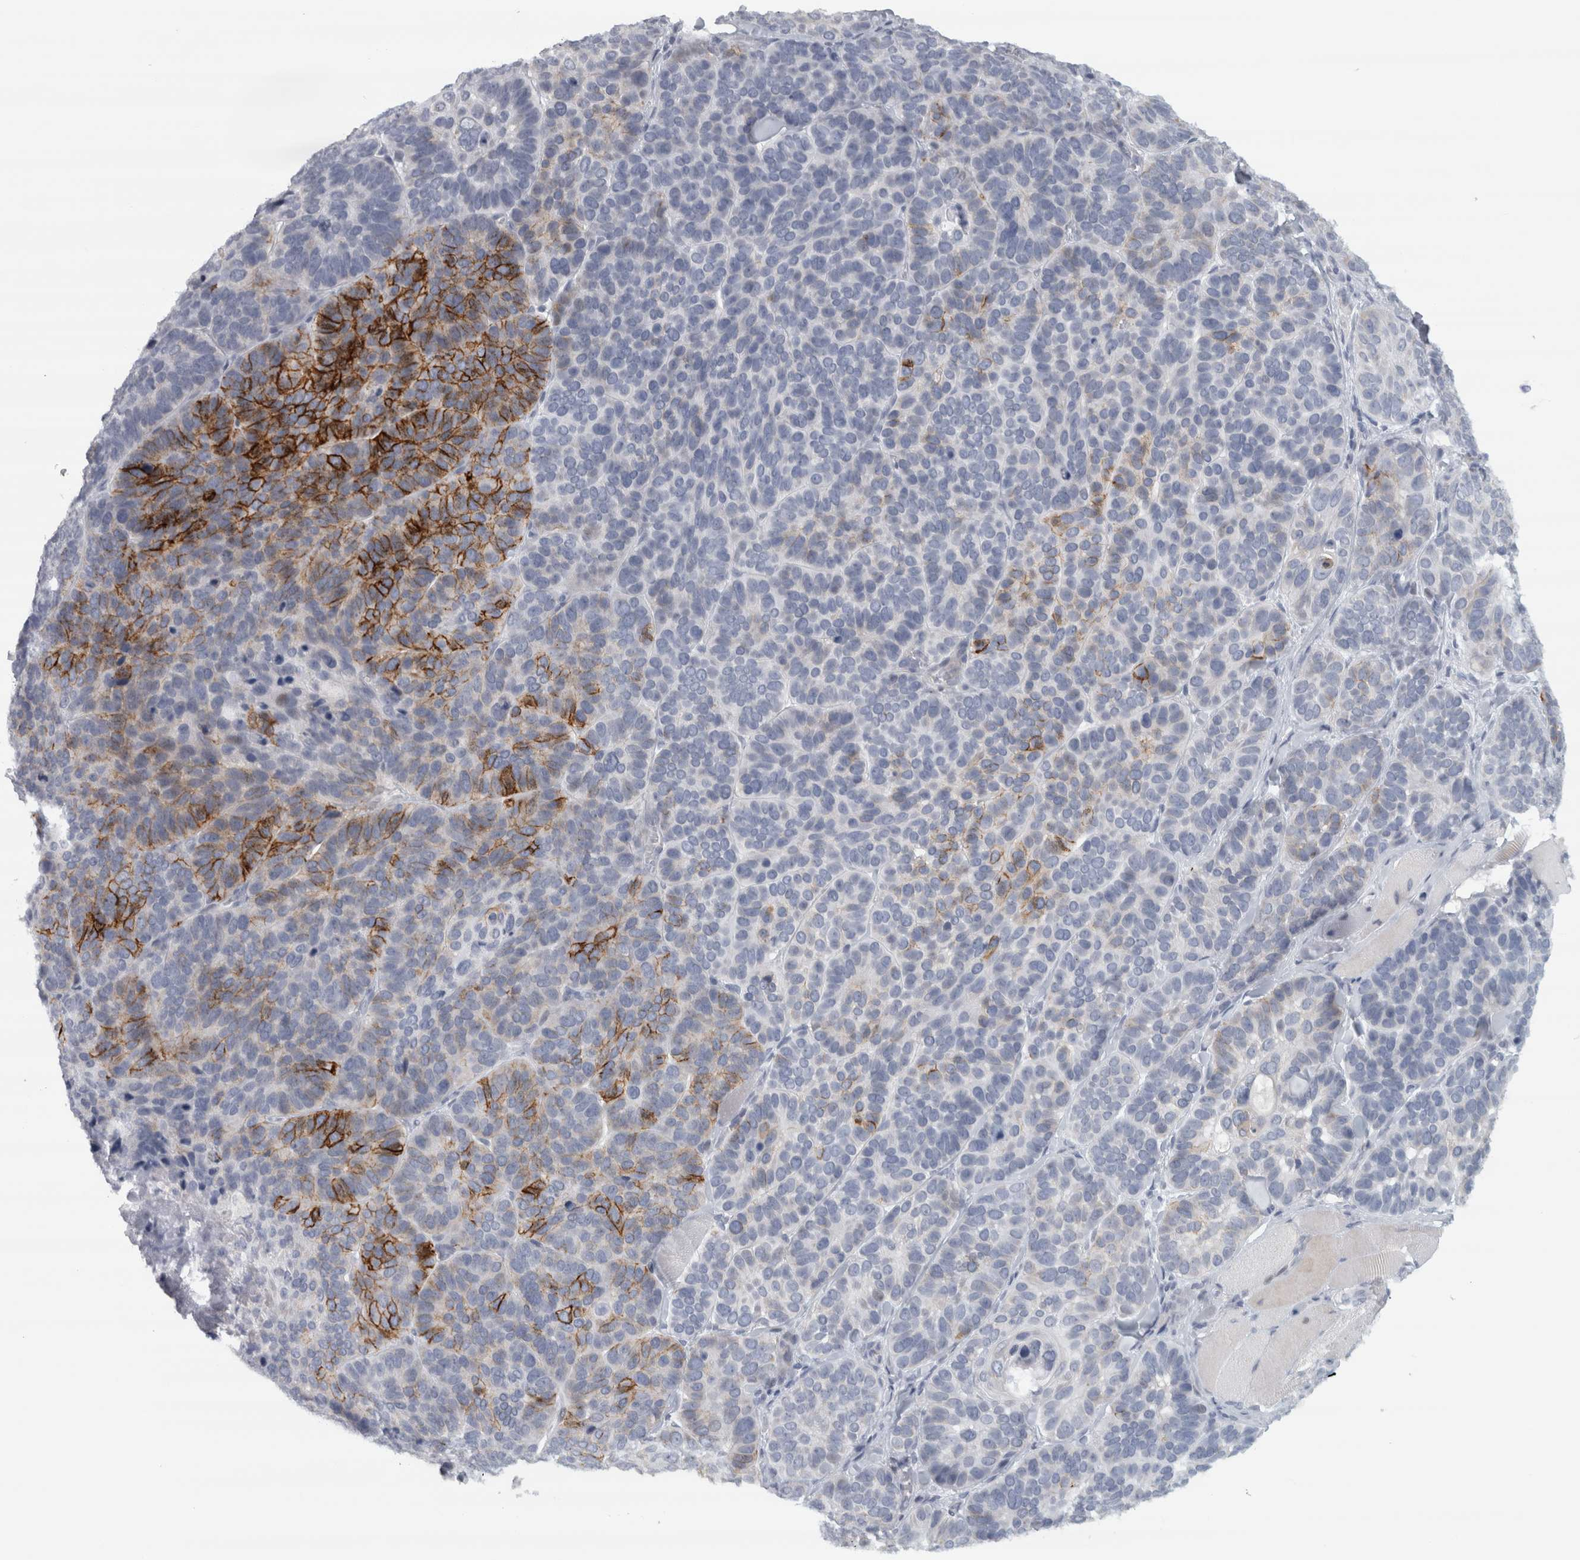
{"staining": {"intensity": "moderate", "quantity": "25%-75%", "location": "cytoplasmic/membranous"}, "tissue": "skin cancer", "cell_type": "Tumor cells", "image_type": "cancer", "snomed": [{"axis": "morphology", "description": "Basal cell carcinoma"}, {"axis": "topography", "description": "Skin"}], "caption": "The histopathology image displays staining of skin cancer (basal cell carcinoma), revealing moderate cytoplasmic/membranous protein expression (brown color) within tumor cells.", "gene": "PTPRN2", "patient": {"sex": "male", "age": 62}}